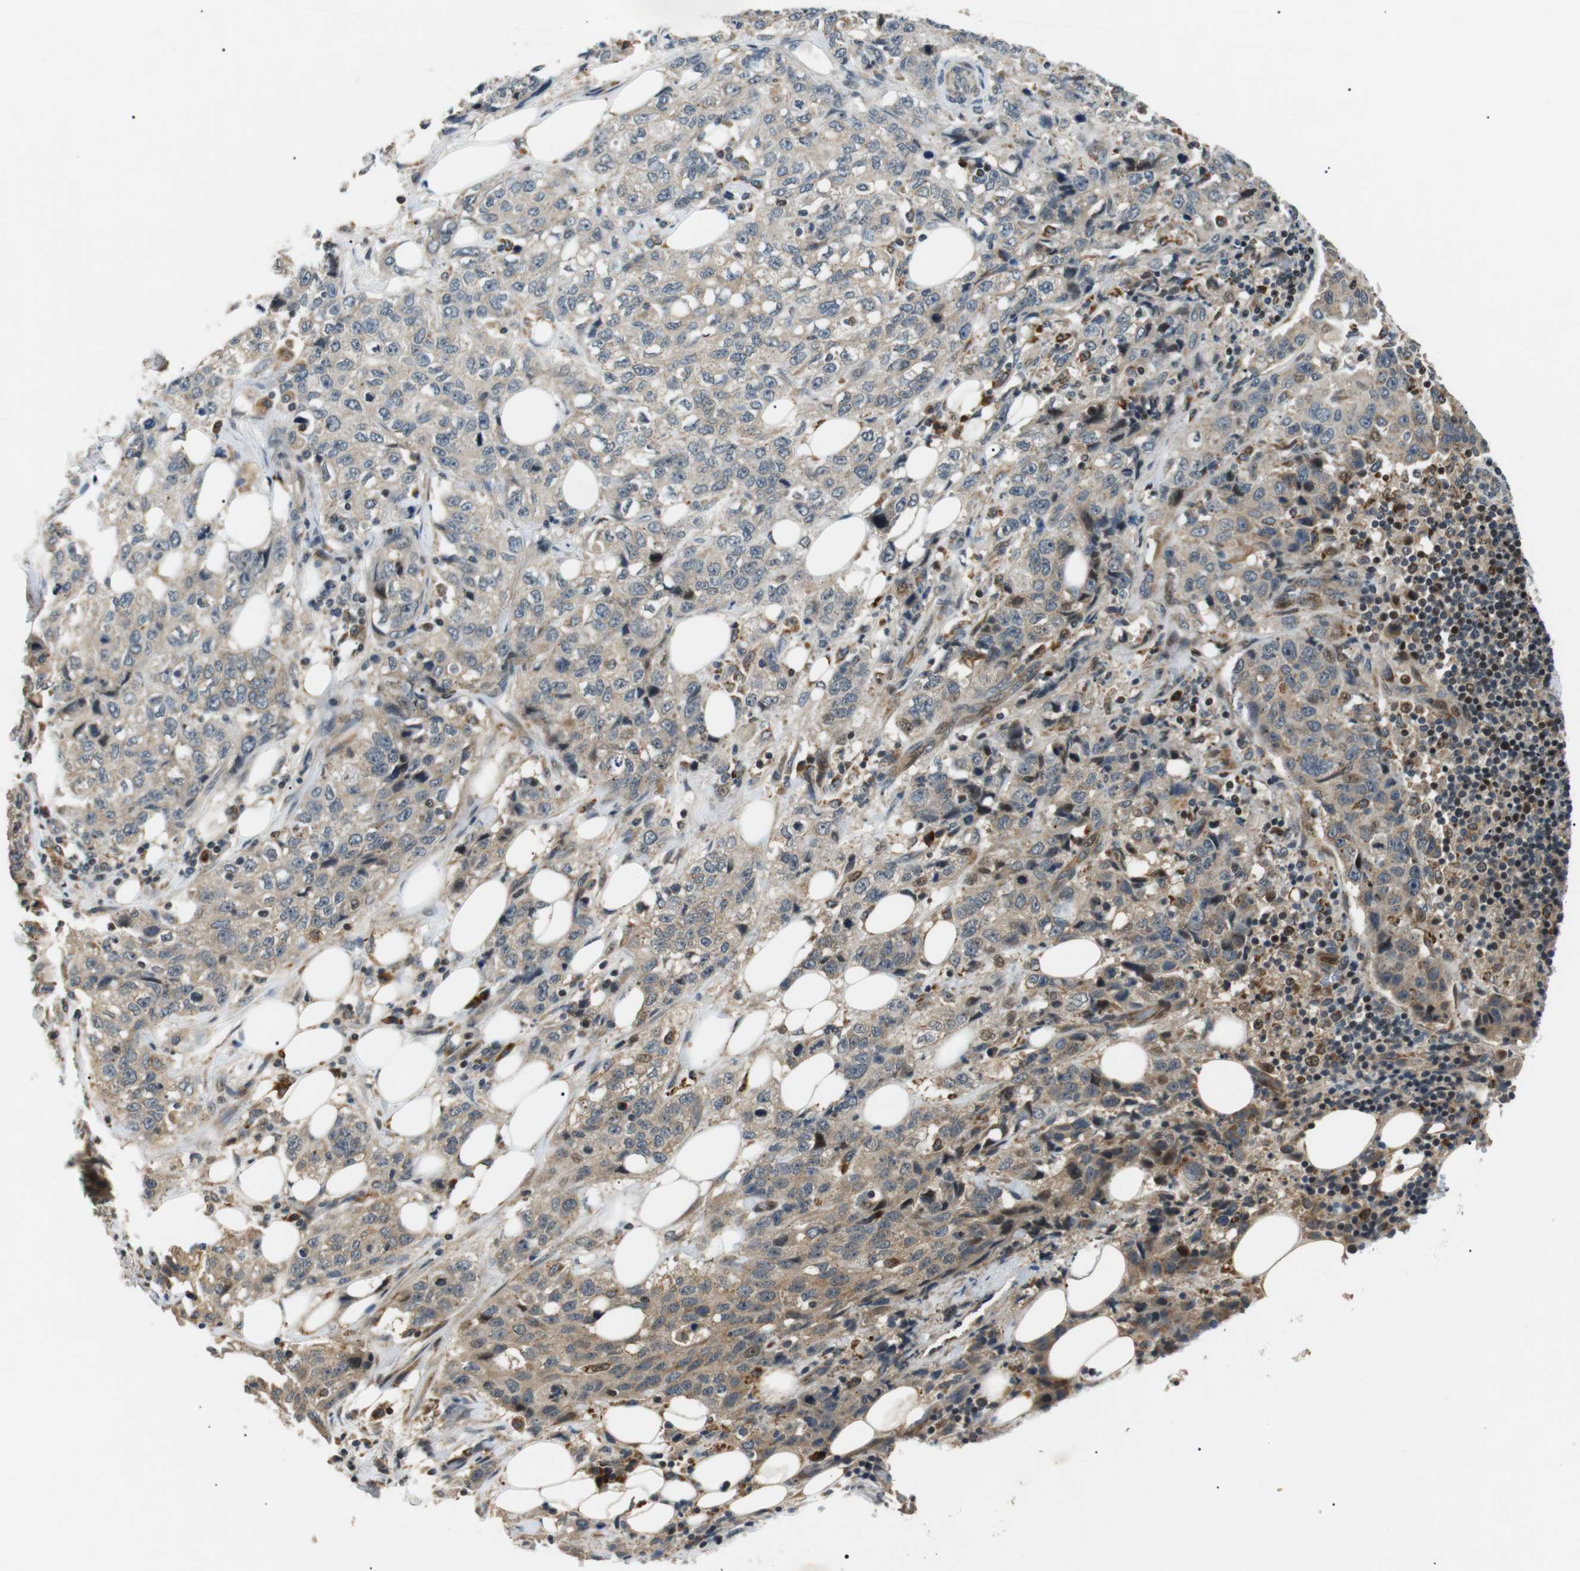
{"staining": {"intensity": "weak", "quantity": ">75%", "location": "cytoplasmic/membranous"}, "tissue": "stomach cancer", "cell_type": "Tumor cells", "image_type": "cancer", "snomed": [{"axis": "morphology", "description": "Adenocarcinoma, NOS"}, {"axis": "topography", "description": "Stomach"}], "caption": "Immunohistochemistry (IHC) image of neoplastic tissue: stomach cancer stained using immunohistochemistry (IHC) reveals low levels of weak protein expression localized specifically in the cytoplasmic/membranous of tumor cells, appearing as a cytoplasmic/membranous brown color.", "gene": "HSPA13", "patient": {"sex": "male", "age": 48}}